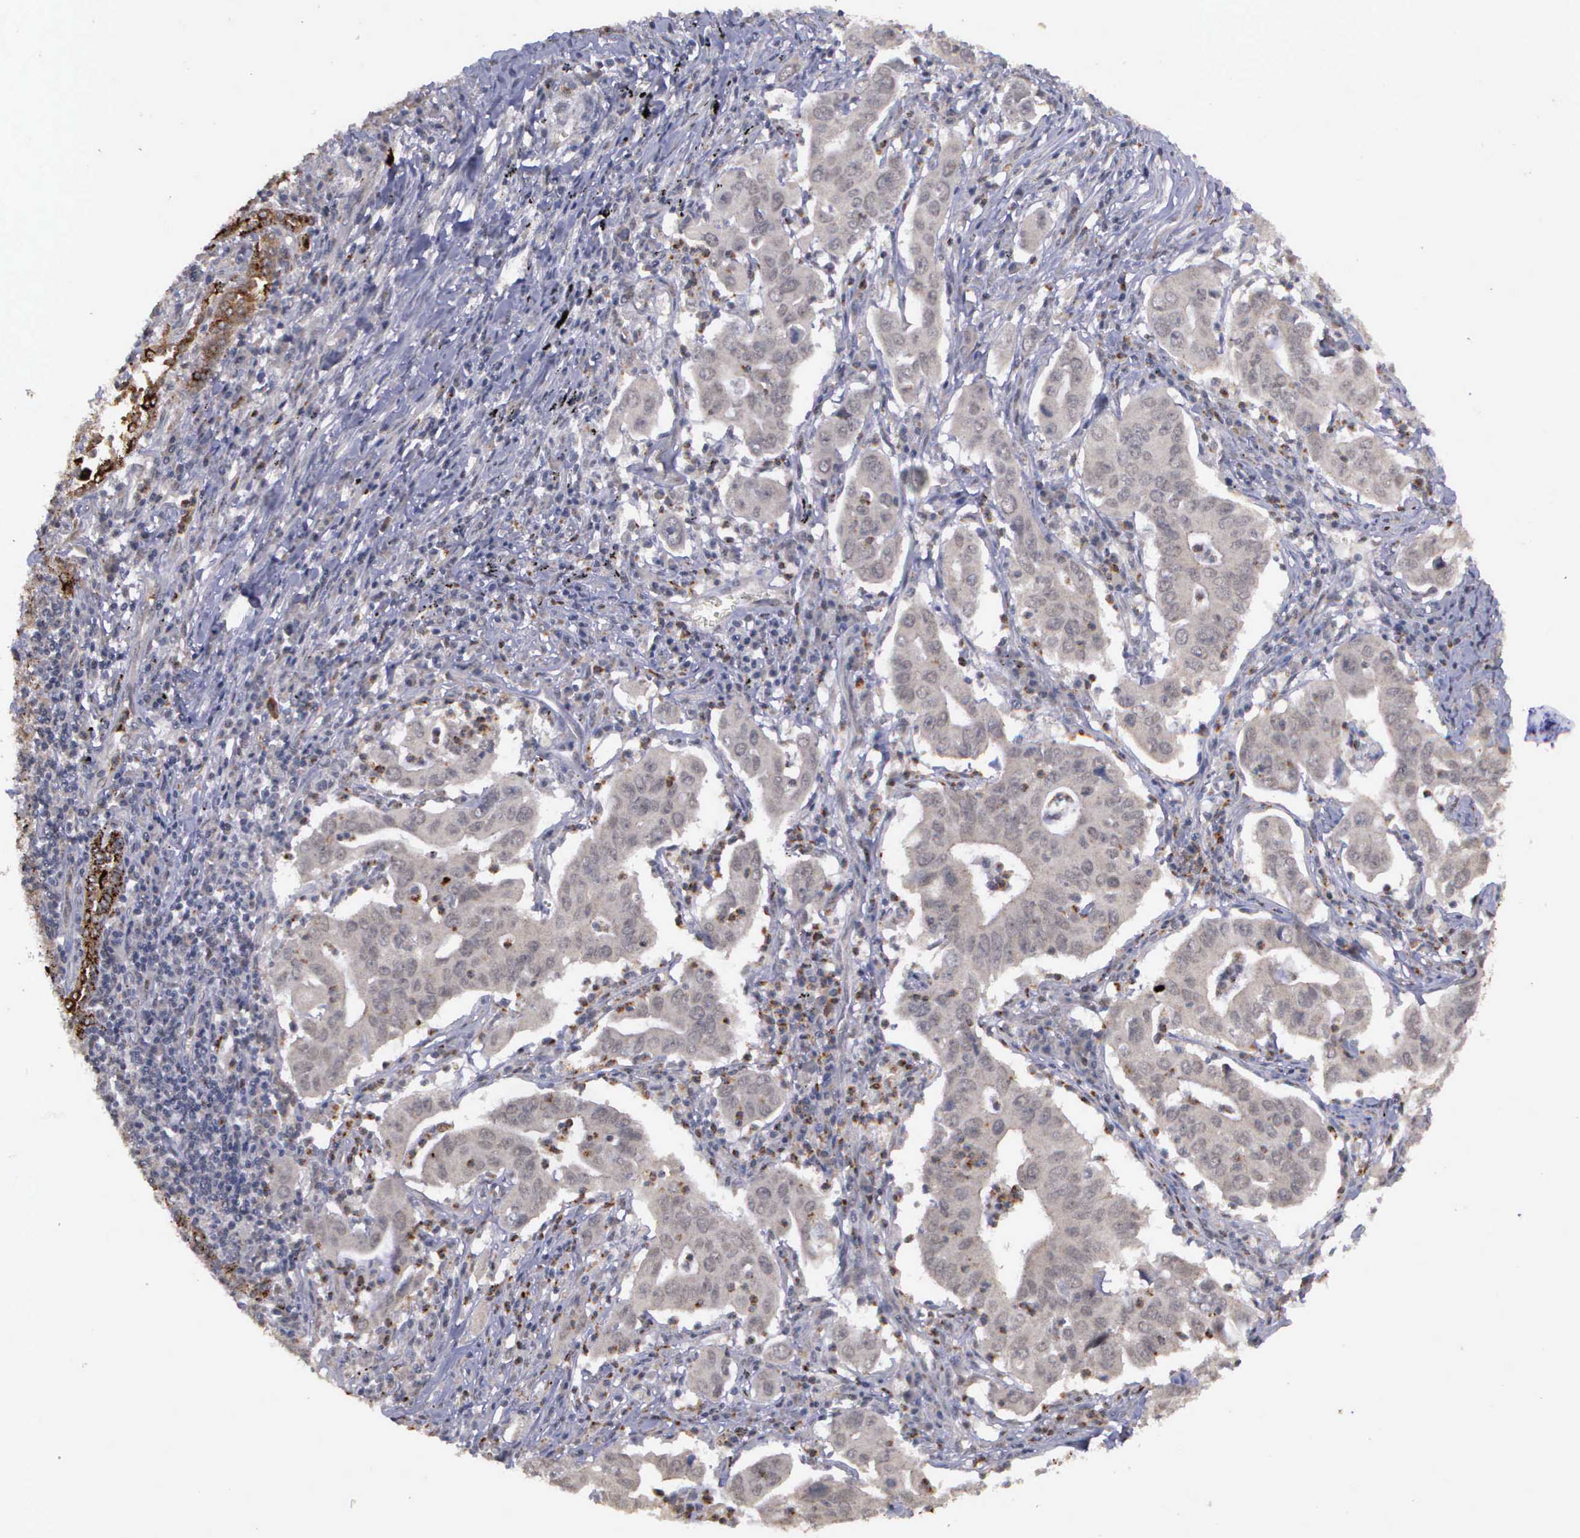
{"staining": {"intensity": "weak", "quantity": "25%-75%", "location": "cytoplasmic/membranous"}, "tissue": "lung cancer", "cell_type": "Tumor cells", "image_type": "cancer", "snomed": [{"axis": "morphology", "description": "Adenocarcinoma, NOS"}, {"axis": "topography", "description": "Lung"}], "caption": "Lung cancer stained with immunohistochemistry reveals weak cytoplasmic/membranous positivity in about 25%-75% of tumor cells.", "gene": "MAP3K9", "patient": {"sex": "male", "age": 48}}